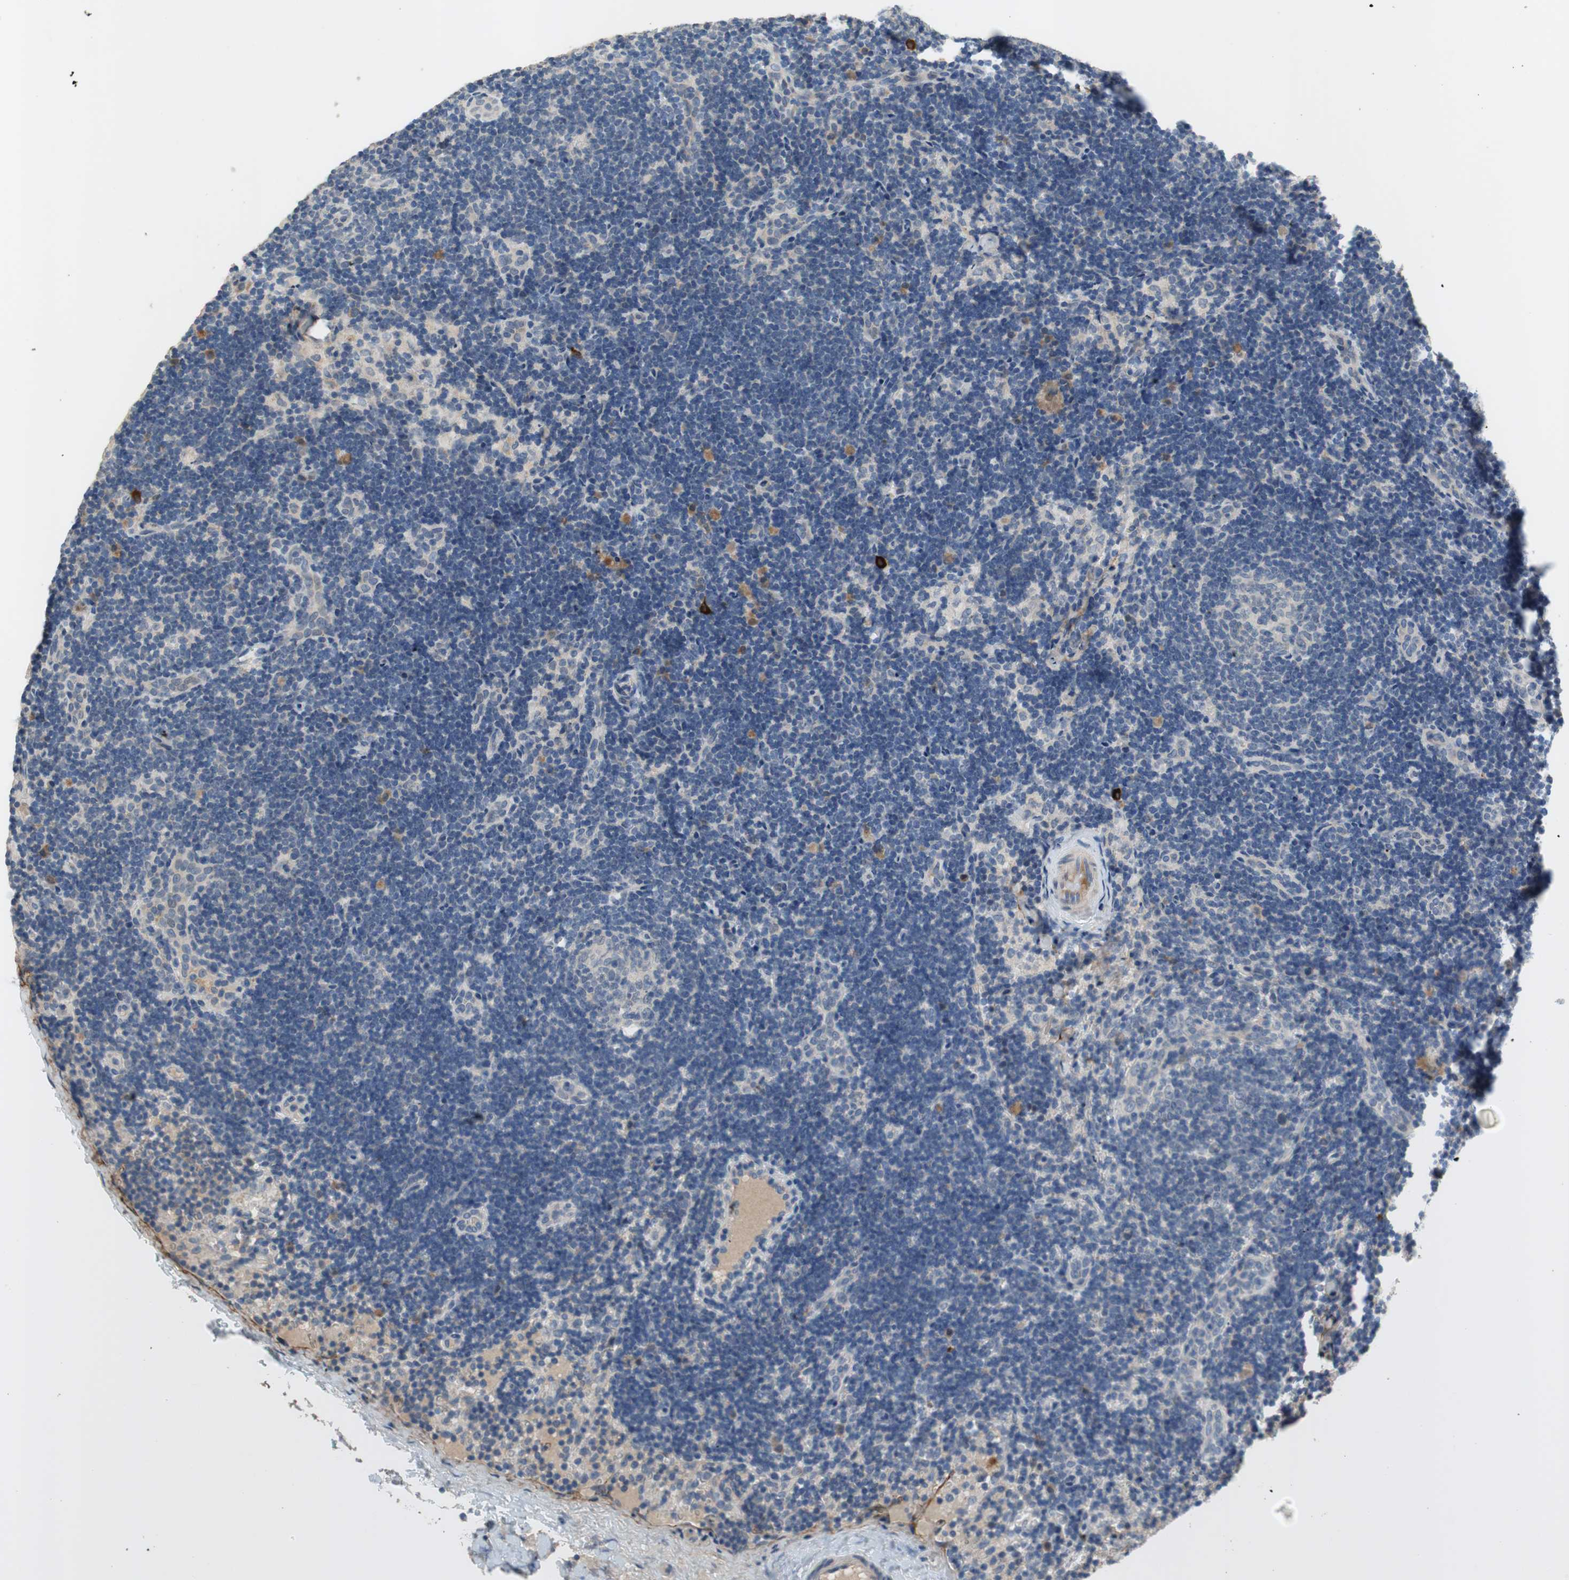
{"staining": {"intensity": "negative", "quantity": "none", "location": "none"}, "tissue": "lymph node", "cell_type": "Germinal center cells", "image_type": "normal", "snomed": [{"axis": "morphology", "description": "Normal tissue, NOS"}, {"axis": "topography", "description": "Lymph node"}], "caption": "DAB (3,3'-diaminobenzidine) immunohistochemical staining of unremarkable lymph node exhibits no significant positivity in germinal center cells.", "gene": "COL12A1", "patient": {"sex": "female", "age": 14}}